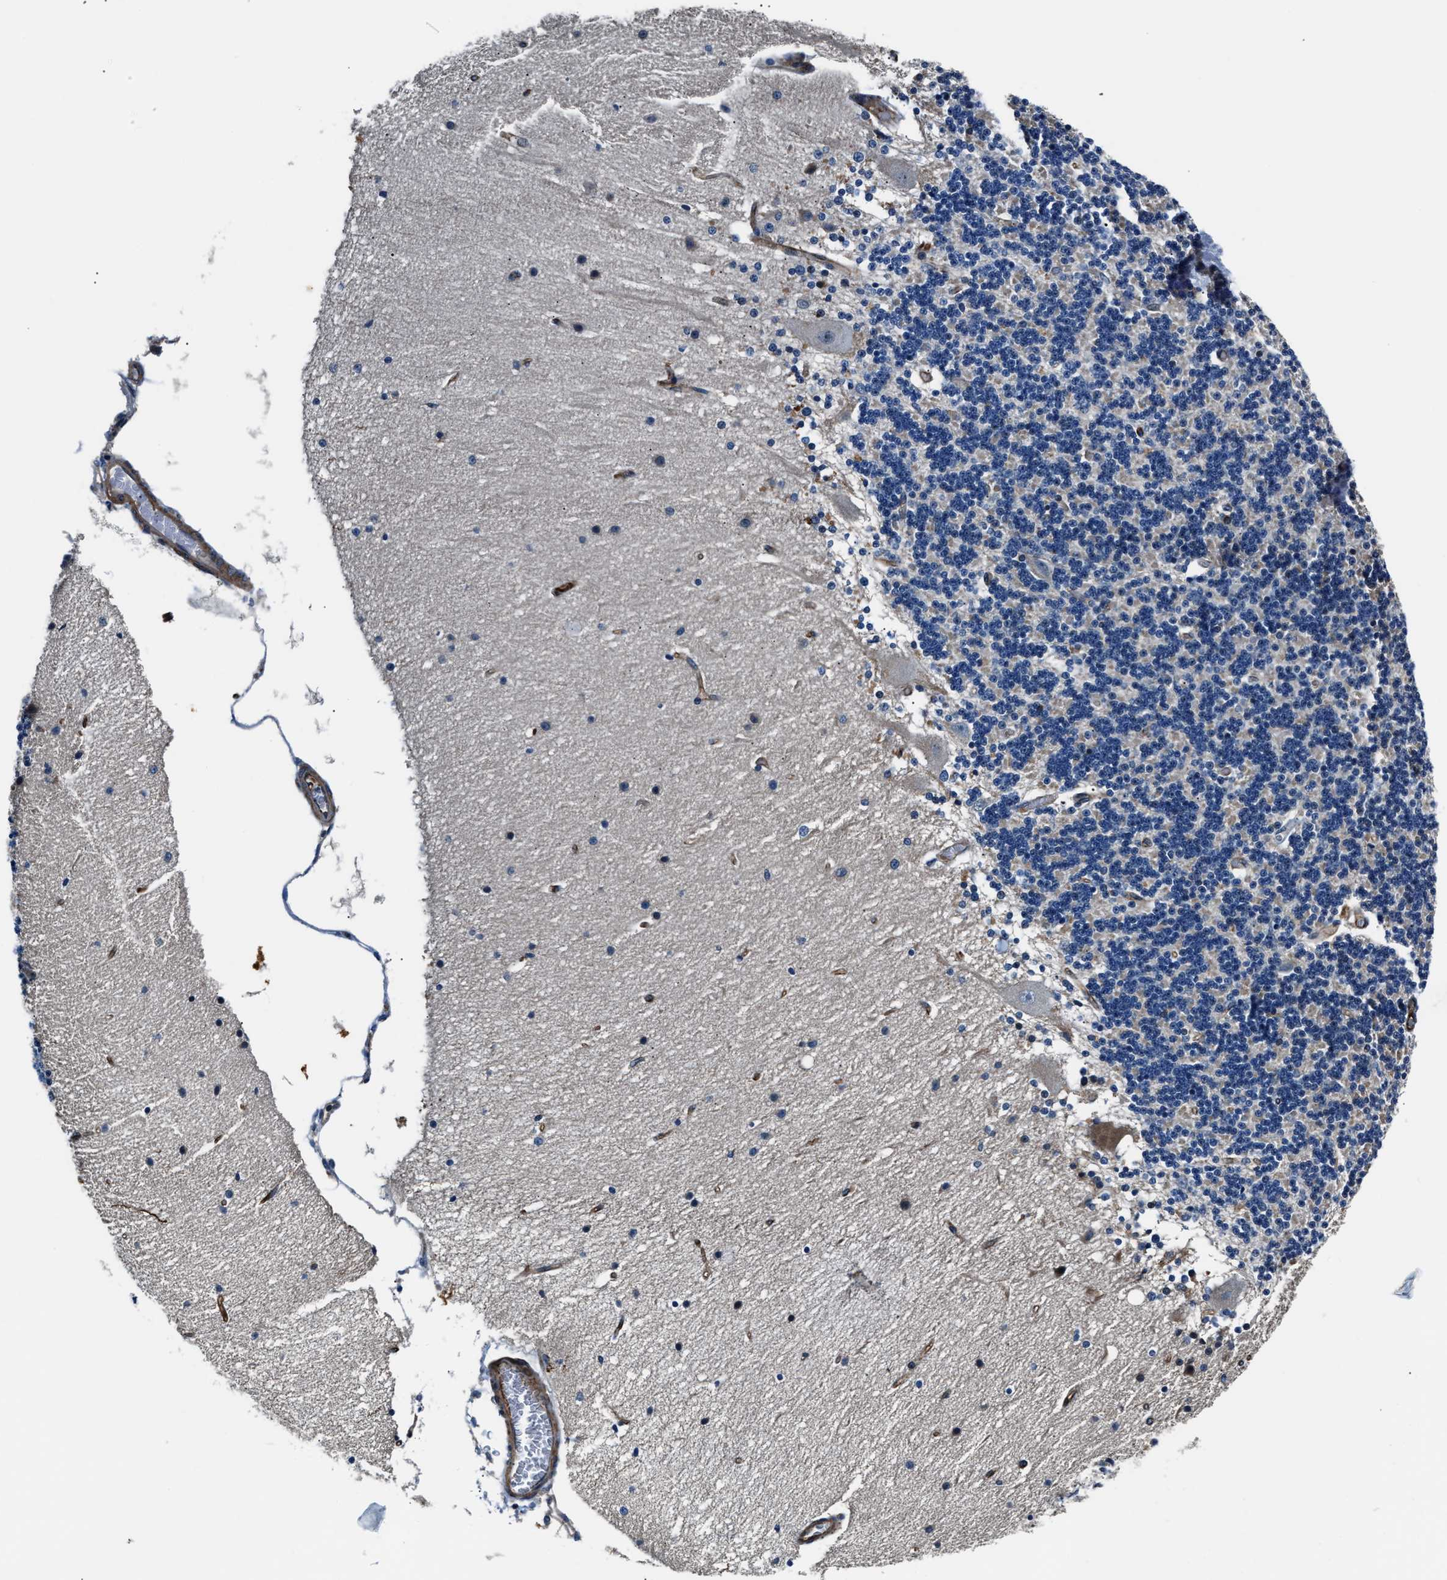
{"staining": {"intensity": "negative", "quantity": "none", "location": "none"}, "tissue": "cerebellum", "cell_type": "Cells in granular layer", "image_type": "normal", "snomed": [{"axis": "morphology", "description": "Normal tissue, NOS"}, {"axis": "topography", "description": "Cerebellum"}], "caption": "The histopathology image reveals no staining of cells in granular layer in benign cerebellum.", "gene": "MPDZ", "patient": {"sex": "female", "age": 54}}